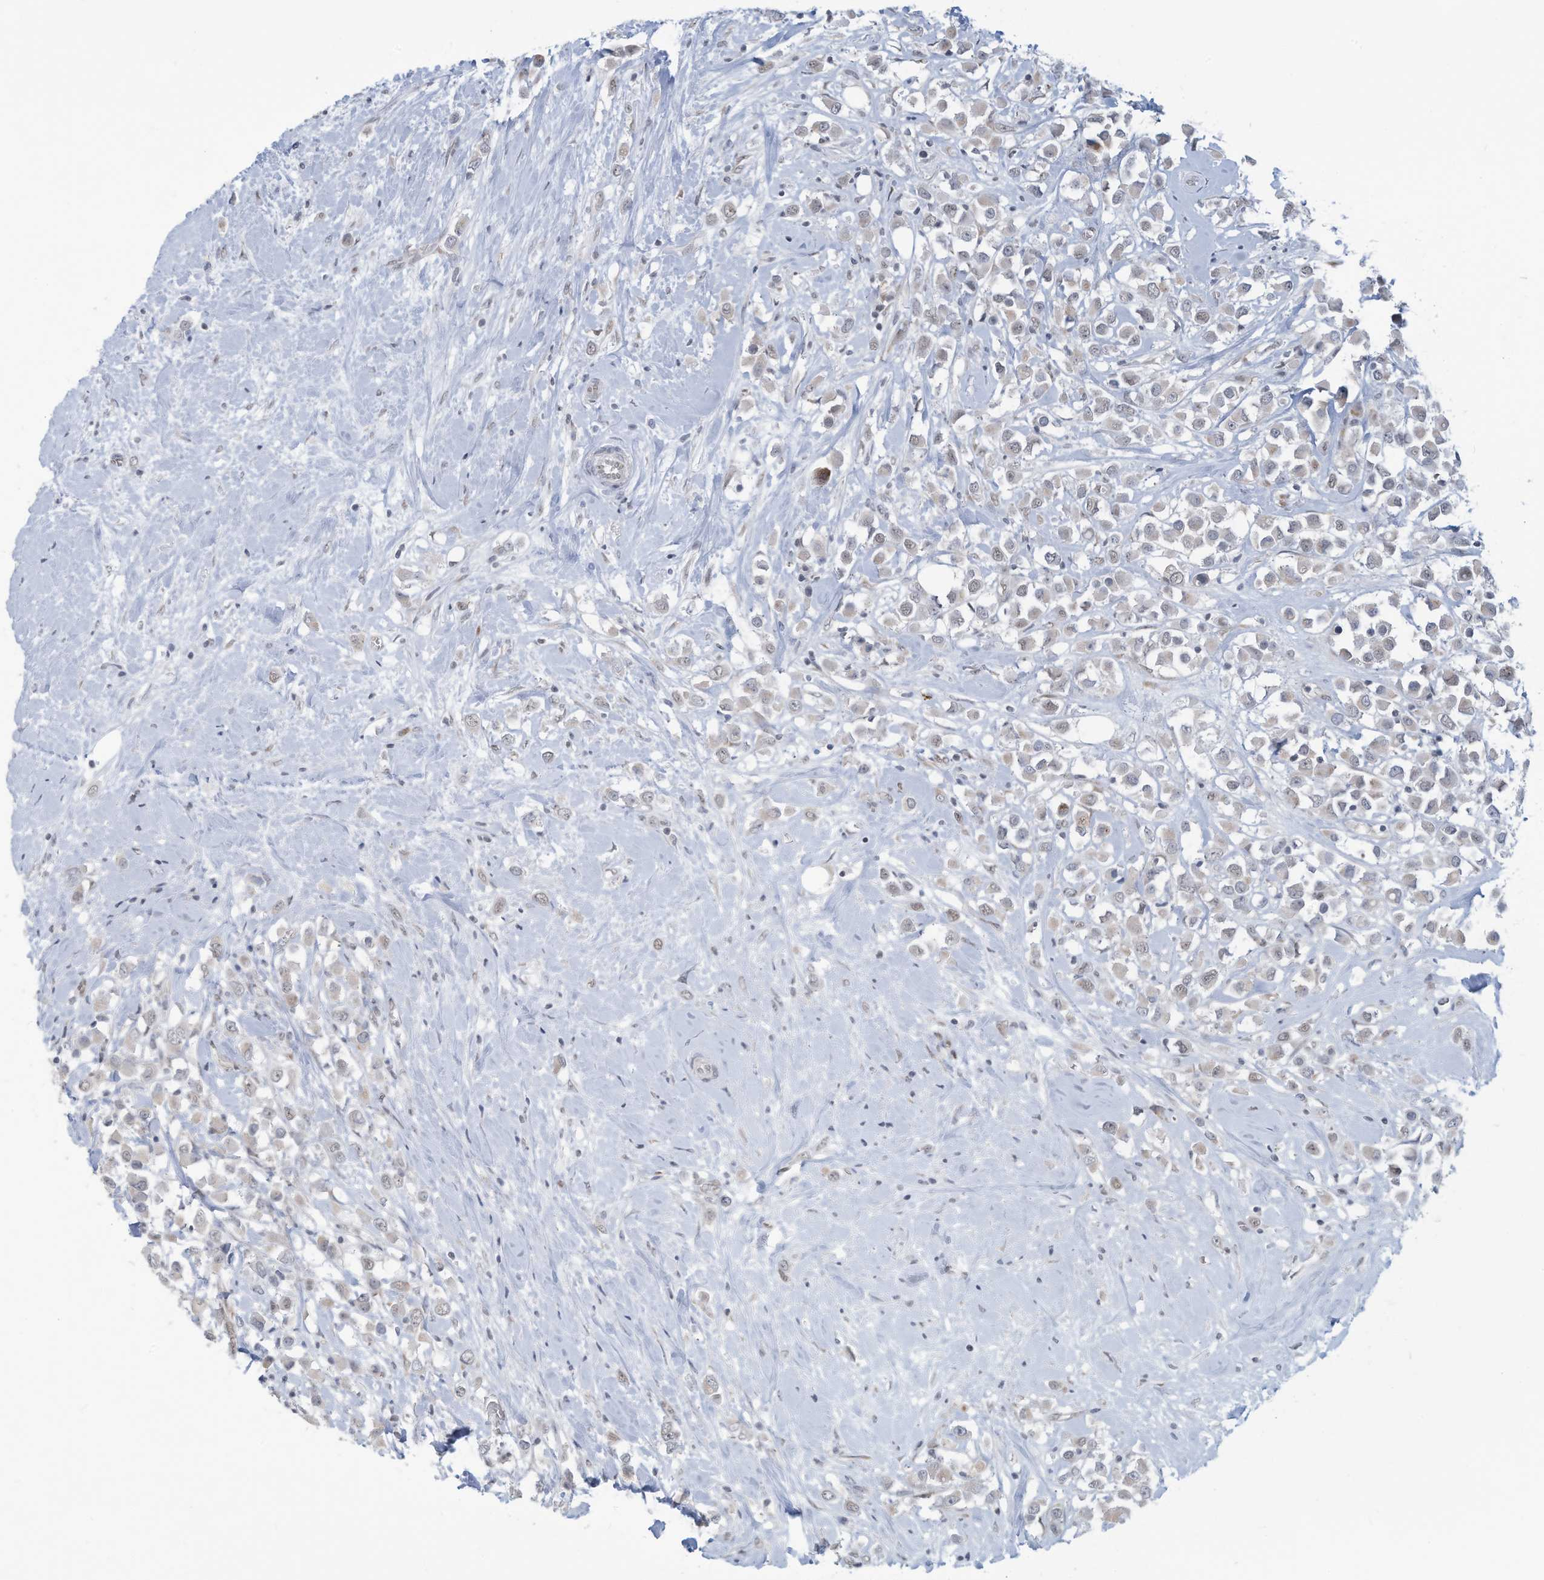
{"staining": {"intensity": "weak", "quantity": "<25%", "location": "cytoplasmic/membranous,nuclear"}, "tissue": "breast cancer", "cell_type": "Tumor cells", "image_type": "cancer", "snomed": [{"axis": "morphology", "description": "Duct carcinoma"}, {"axis": "topography", "description": "Breast"}], "caption": "Tumor cells are negative for brown protein staining in breast cancer (intraductal carcinoma).", "gene": "SARNP", "patient": {"sex": "female", "age": 61}}